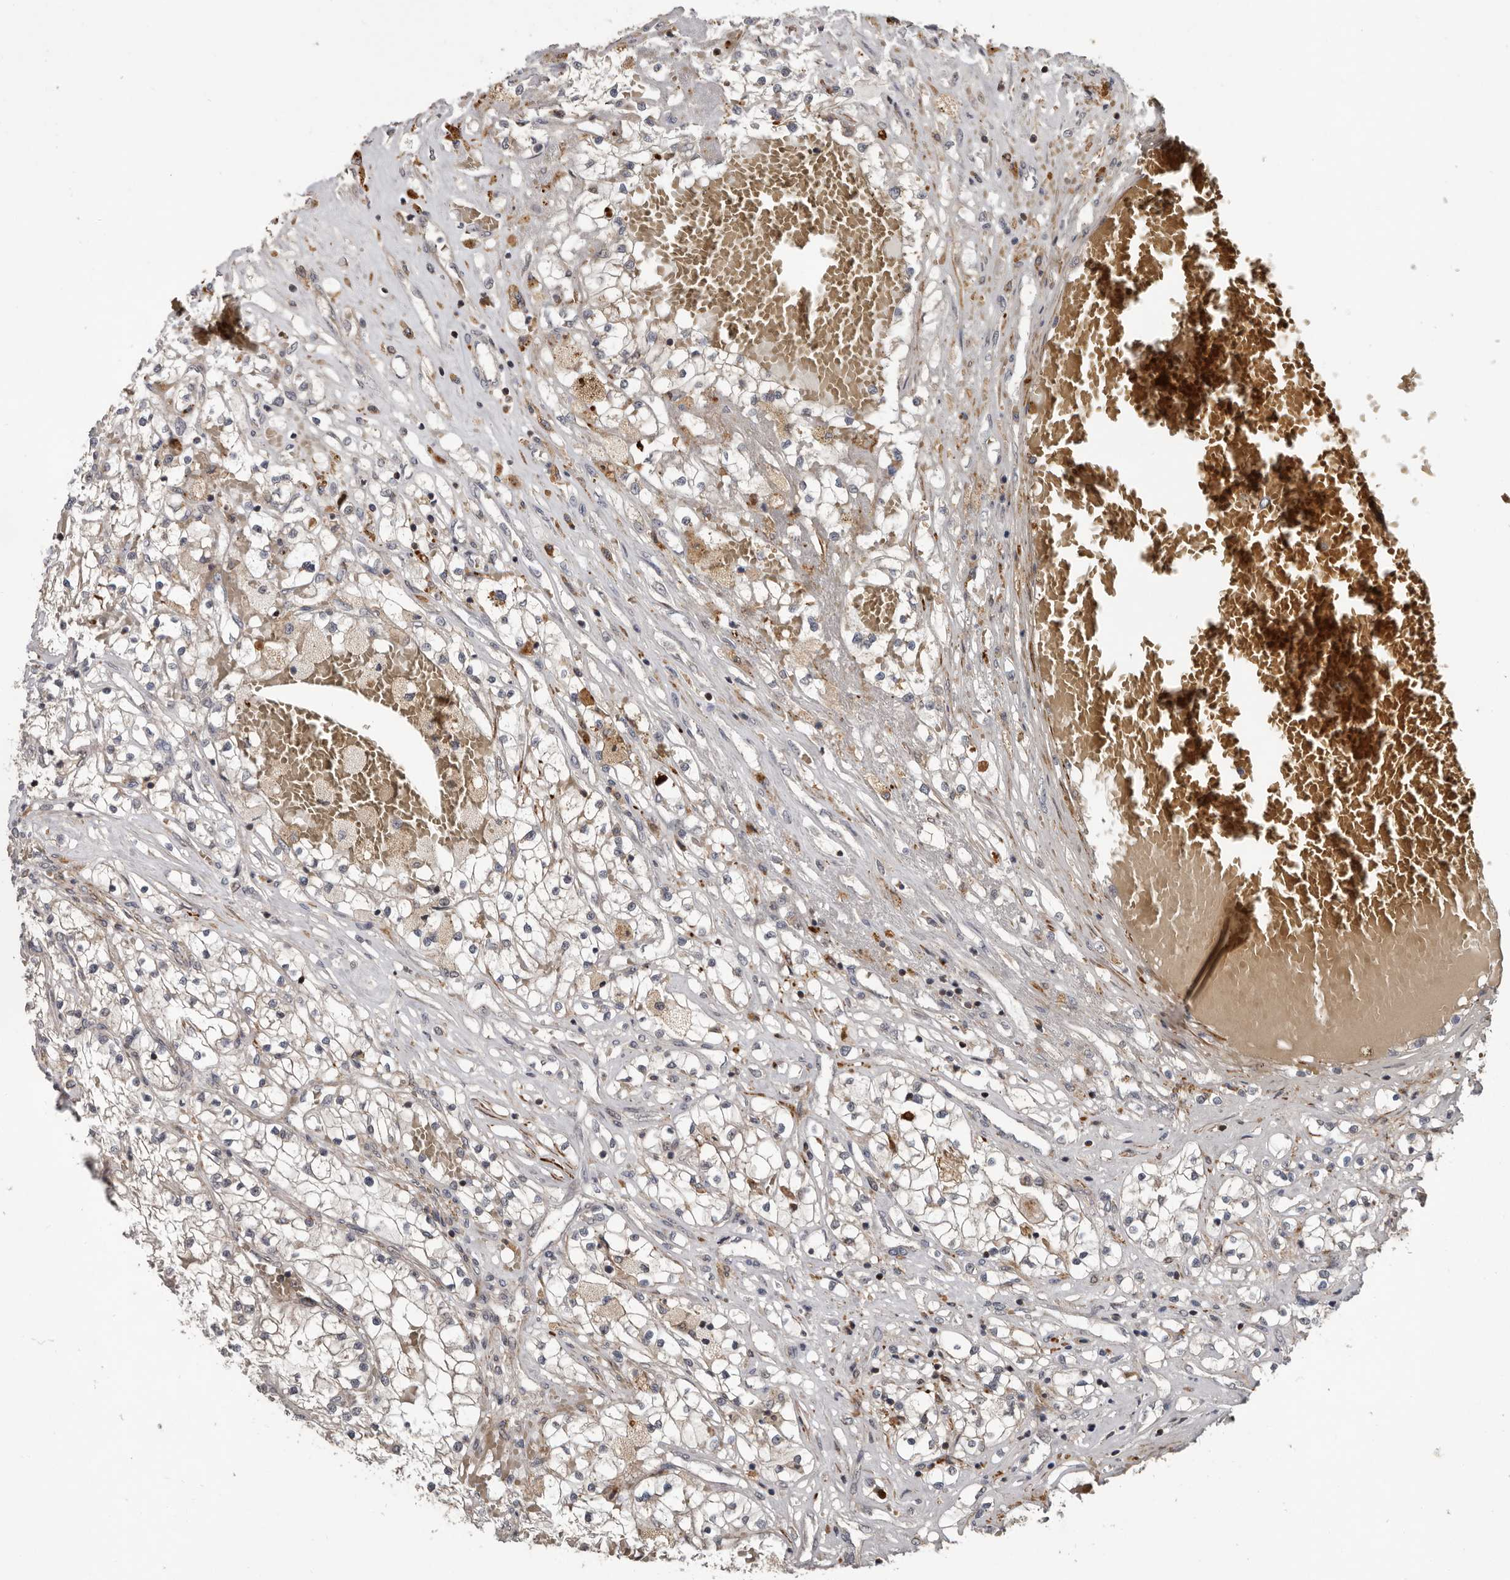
{"staining": {"intensity": "weak", "quantity": "25%-75%", "location": "cytoplasmic/membranous"}, "tissue": "renal cancer", "cell_type": "Tumor cells", "image_type": "cancer", "snomed": [{"axis": "morphology", "description": "Normal tissue, NOS"}, {"axis": "morphology", "description": "Adenocarcinoma, NOS"}, {"axis": "topography", "description": "Kidney"}], "caption": "Immunohistochemical staining of human renal cancer (adenocarcinoma) shows low levels of weak cytoplasmic/membranous protein positivity in about 25%-75% of tumor cells. (IHC, brightfield microscopy, high magnification).", "gene": "FGFR4", "patient": {"sex": "male", "age": 68}}